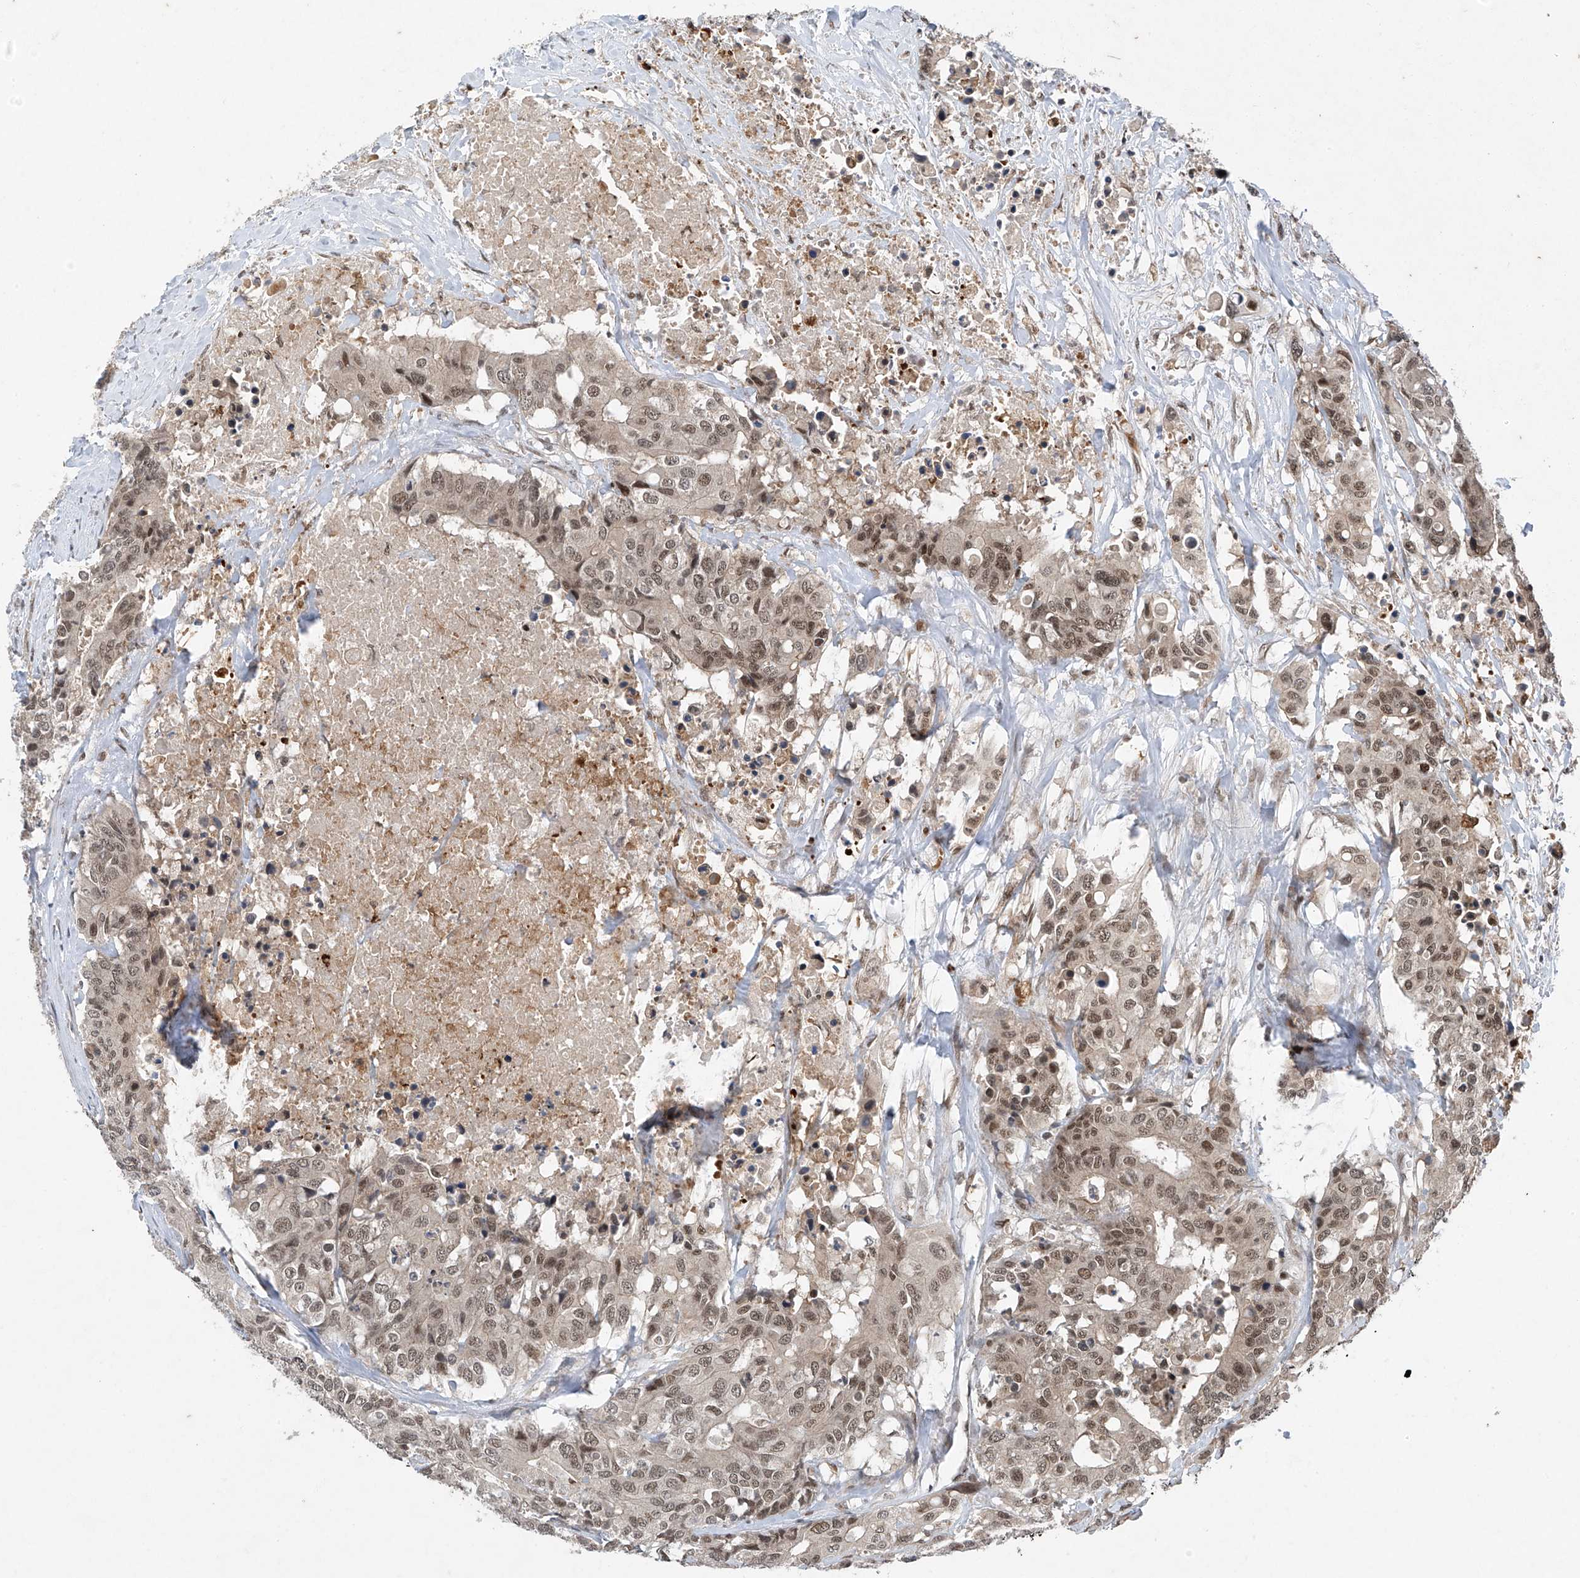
{"staining": {"intensity": "moderate", "quantity": ">75%", "location": "nuclear"}, "tissue": "colorectal cancer", "cell_type": "Tumor cells", "image_type": "cancer", "snomed": [{"axis": "morphology", "description": "Adenocarcinoma, NOS"}, {"axis": "topography", "description": "Colon"}], "caption": "Moderate nuclear positivity is seen in approximately >75% of tumor cells in colorectal cancer (adenocarcinoma). (DAB (3,3'-diaminobenzidine) IHC with brightfield microscopy, high magnification).", "gene": "TAF8", "patient": {"sex": "male", "age": 77}}